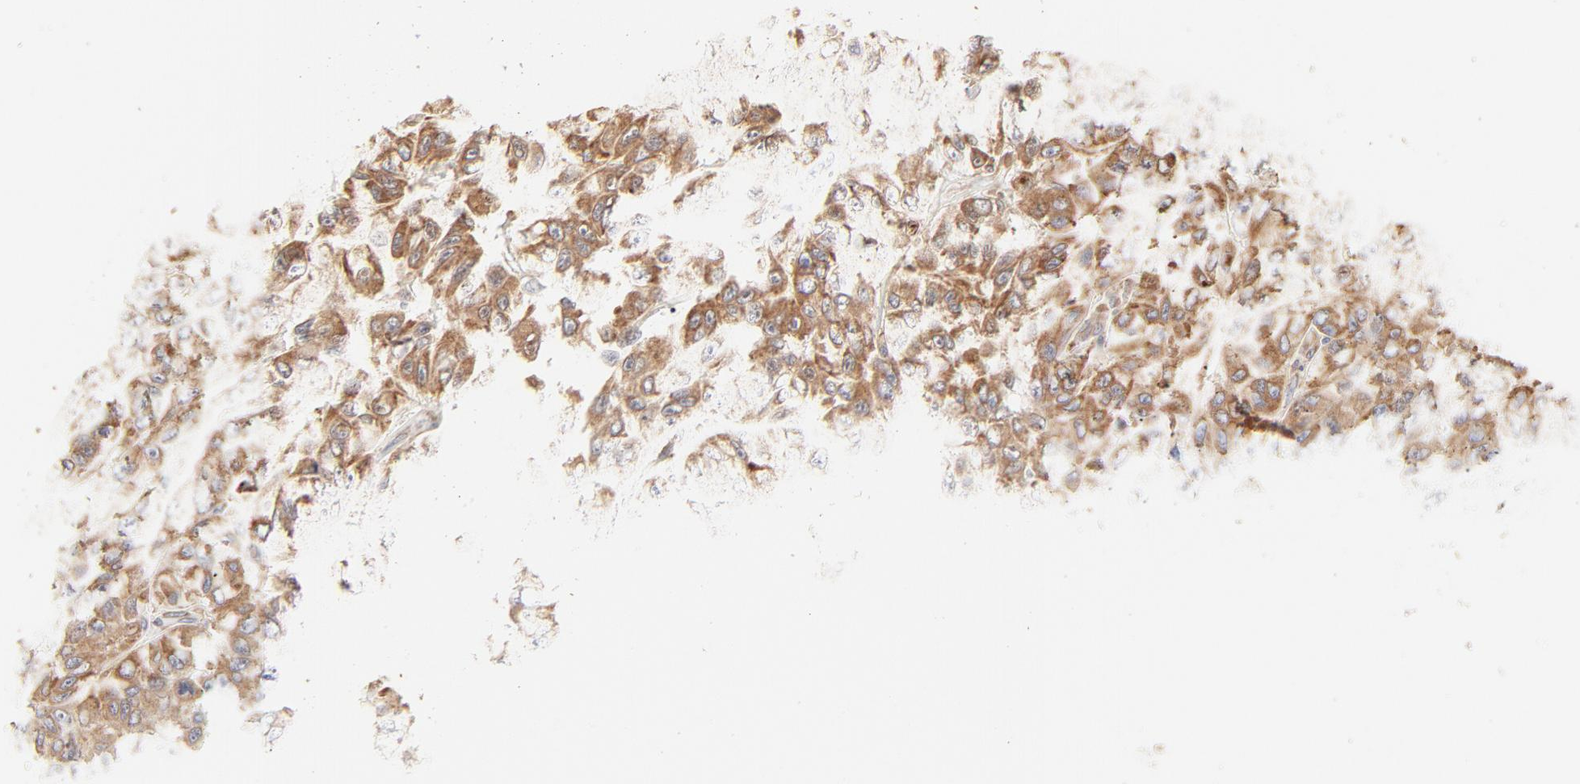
{"staining": {"intensity": "strong", "quantity": ">75%", "location": "cytoplasmic/membranous"}, "tissue": "melanoma", "cell_type": "Tumor cells", "image_type": "cancer", "snomed": [{"axis": "morphology", "description": "Malignant melanoma, NOS"}, {"axis": "topography", "description": "Skin"}], "caption": "Protein expression analysis of melanoma shows strong cytoplasmic/membranous expression in about >75% of tumor cells. Immunohistochemistry stains the protein of interest in brown and the nuclei are stained blue.", "gene": "PARP12", "patient": {"sex": "male", "age": 30}}